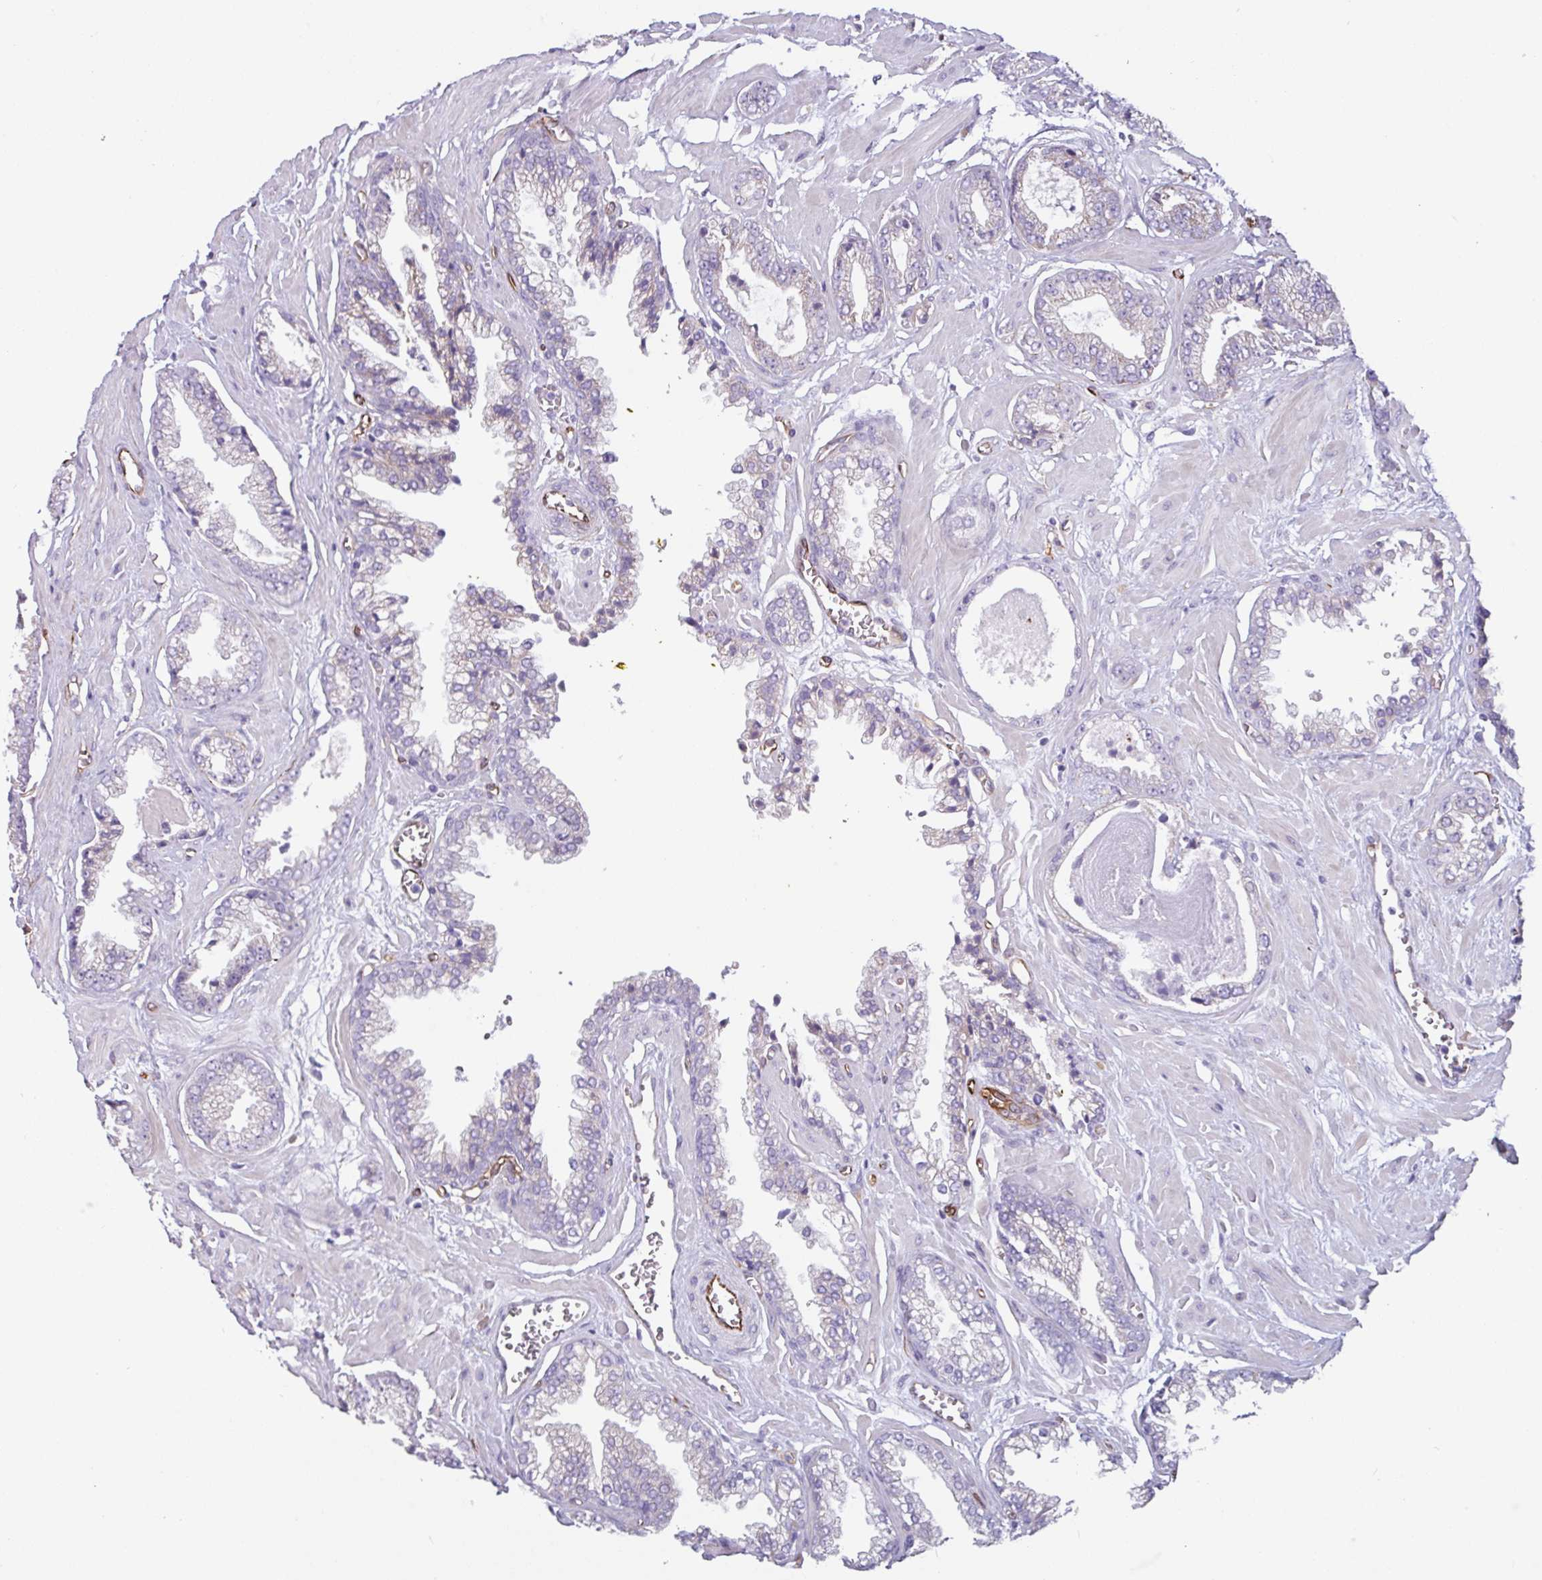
{"staining": {"intensity": "negative", "quantity": "none", "location": "none"}, "tissue": "prostate cancer", "cell_type": "Tumor cells", "image_type": "cancer", "snomed": [{"axis": "morphology", "description": "Adenocarcinoma, Low grade"}, {"axis": "topography", "description": "Prostate"}], "caption": "IHC image of neoplastic tissue: prostate cancer (low-grade adenocarcinoma) stained with DAB exhibits no significant protein positivity in tumor cells. The staining is performed using DAB brown chromogen with nuclei counter-stained in using hematoxylin.", "gene": "BTD", "patient": {"sex": "male", "age": 60}}